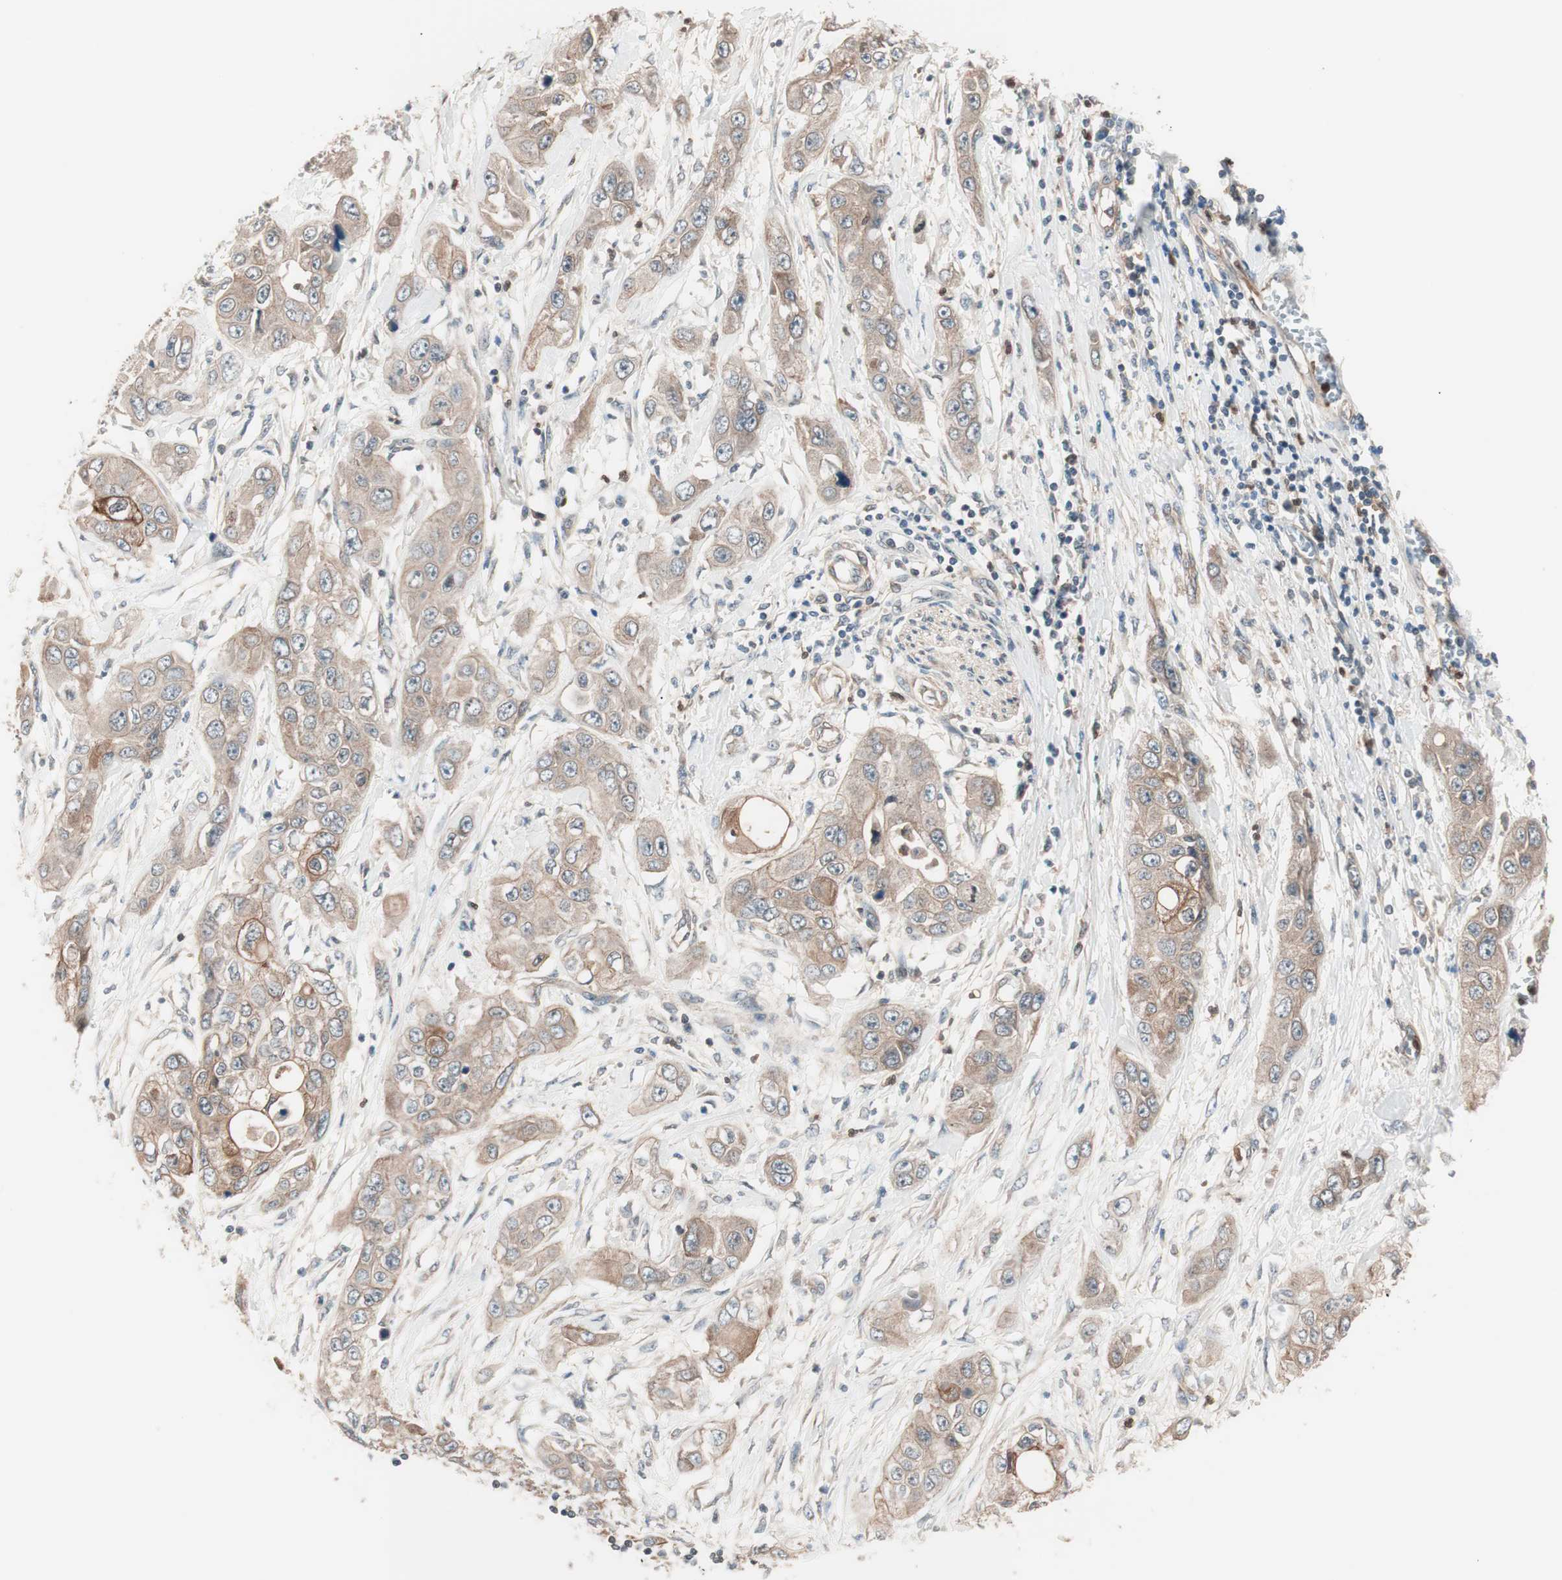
{"staining": {"intensity": "moderate", "quantity": ">75%", "location": "cytoplasmic/membranous"}, "tissue": "pancreatic cancer", "cell_type": "Tumor cells", "image_type": "cancer", "snomed": [{"axis": "morphology", "description": "Adenocarcinoma, NOS"}, {"axis": "topography", "description": "Pancreas"}], "caption": "Pancreatic adenocarcinoma stained with immunohistochemistry (IHC) demonstrates moderate cytoplasmic/membranous positivity in approximately >75% of tumor cells.", "gene": "TSG101", "patient": {"sex": "female", "age": 70}}